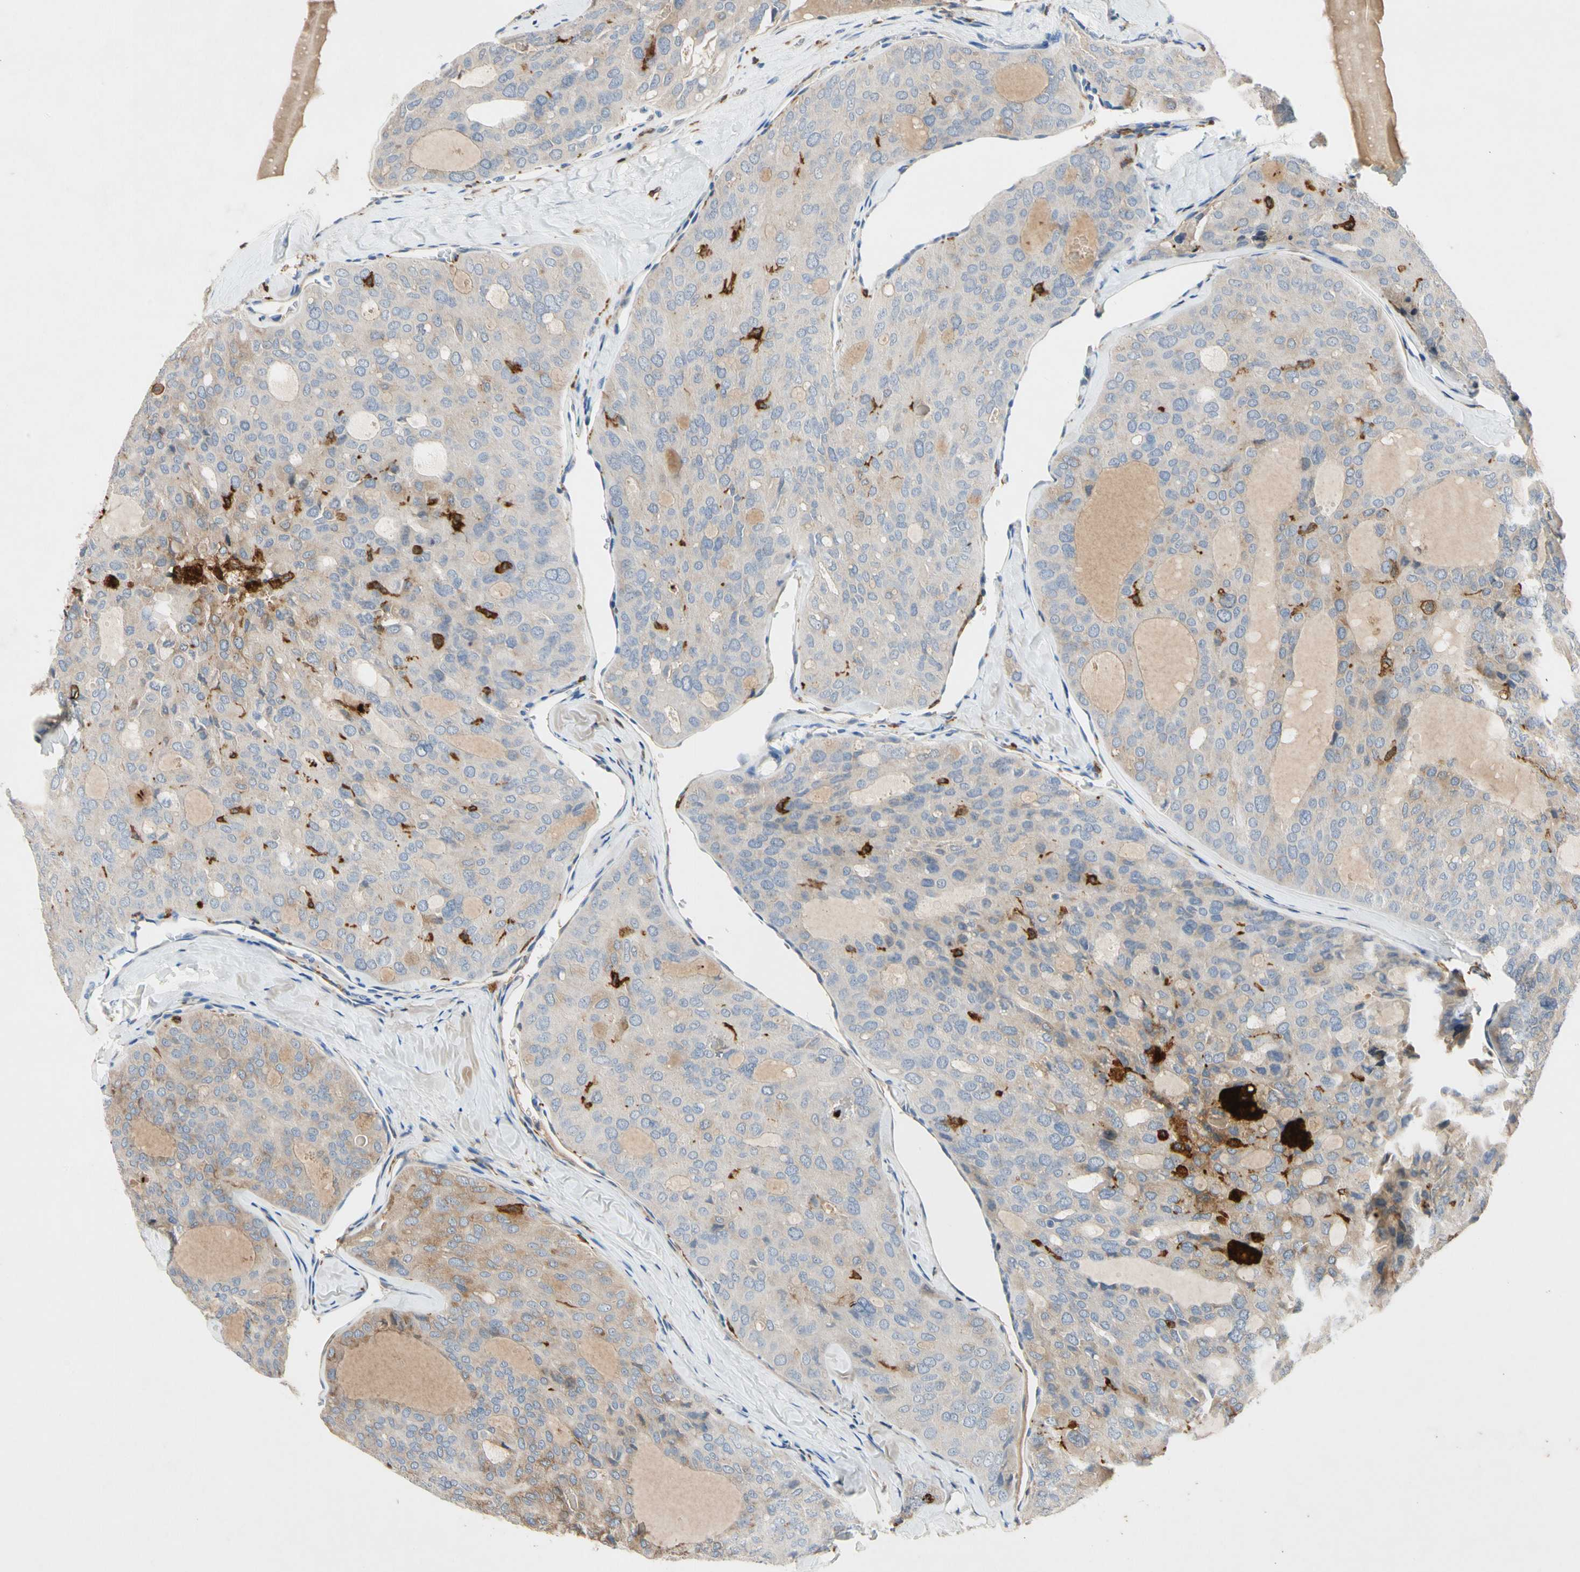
{"staining": {"intensity": "weak", "quantity": ">75%", "location": "cytoplasmic/membranous"}, "tissue": "thyroid cancer", "cell_type": "Tumor cells", "image_type": "cancer", "snomed": [{"axis": "morphology", "description": "Follicular adenoma carcinoma, NOS"}, {"axis": "topography", "description": "Thyroid gland"}], "caption": "Thyroid cancer (follicular adenoma carcinoma) was stained to show a protein in brown. There is low levels of weak cytoplasmic/membranous staining in about >75% of tumor cells.", "gene": "GAS6", "patient": {"sex": "male", "age": 75}}